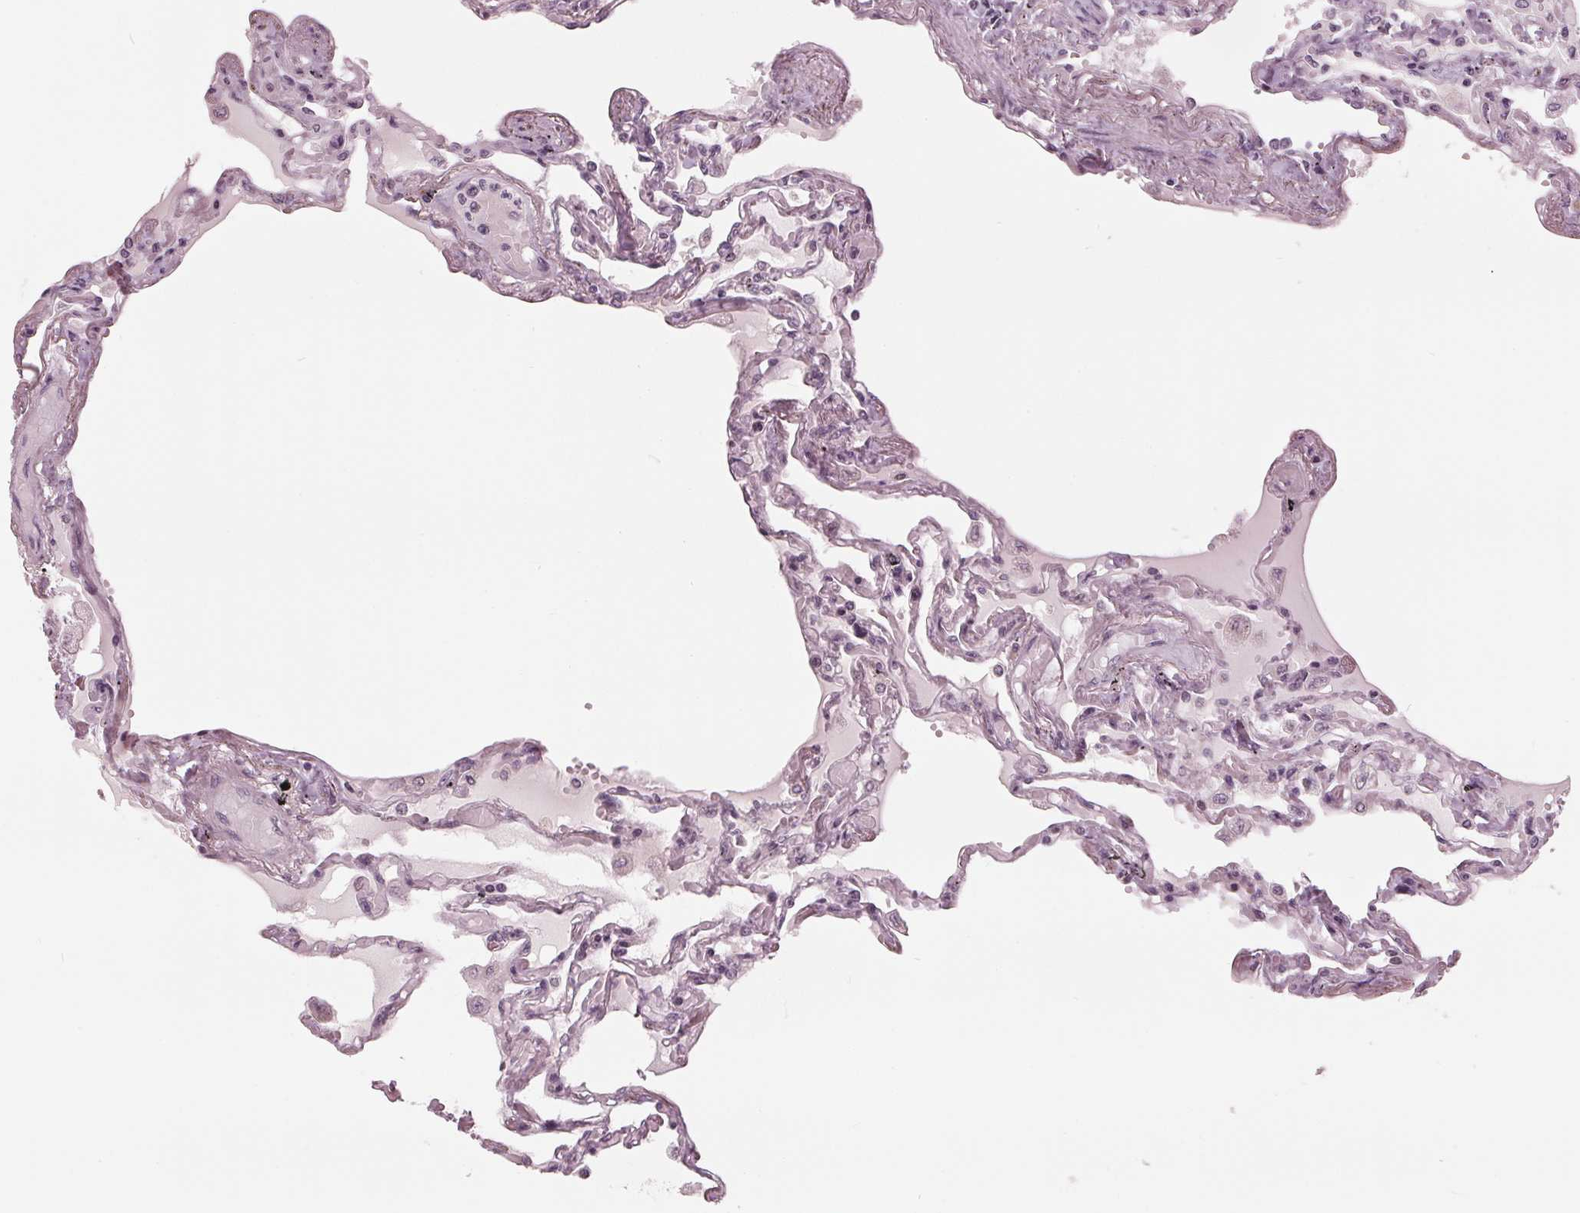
{"staining": {"intensity": "moderate", "quantity": "25%-75%", "location": "nuclear"}, "tissue": "lung", "cell_type": "Alveolar cells", "image_type": "normal", "snomed": [{"axis": "morphology", "description": "Normal tissue, NOS"}, {"axis": "morphology", "description": "Adenocarcinoma, NOS"}, {"axis": "topography", "description": "Cartilage tissue"}, {"axis": "topography", "description": "Lung"}], "caption": "Protein analysis of normal lung demonstrates moderate nuclear expression in about 25%-75% of alveolar cells. The staining was performed using DAB (3,3'-diaminobenzidine), with brown indicating positive protein expression. Nuclei are stained blue with hematoxylin.", "gene": "SLX4", "patient": {"sex": "female", "age": 67}}